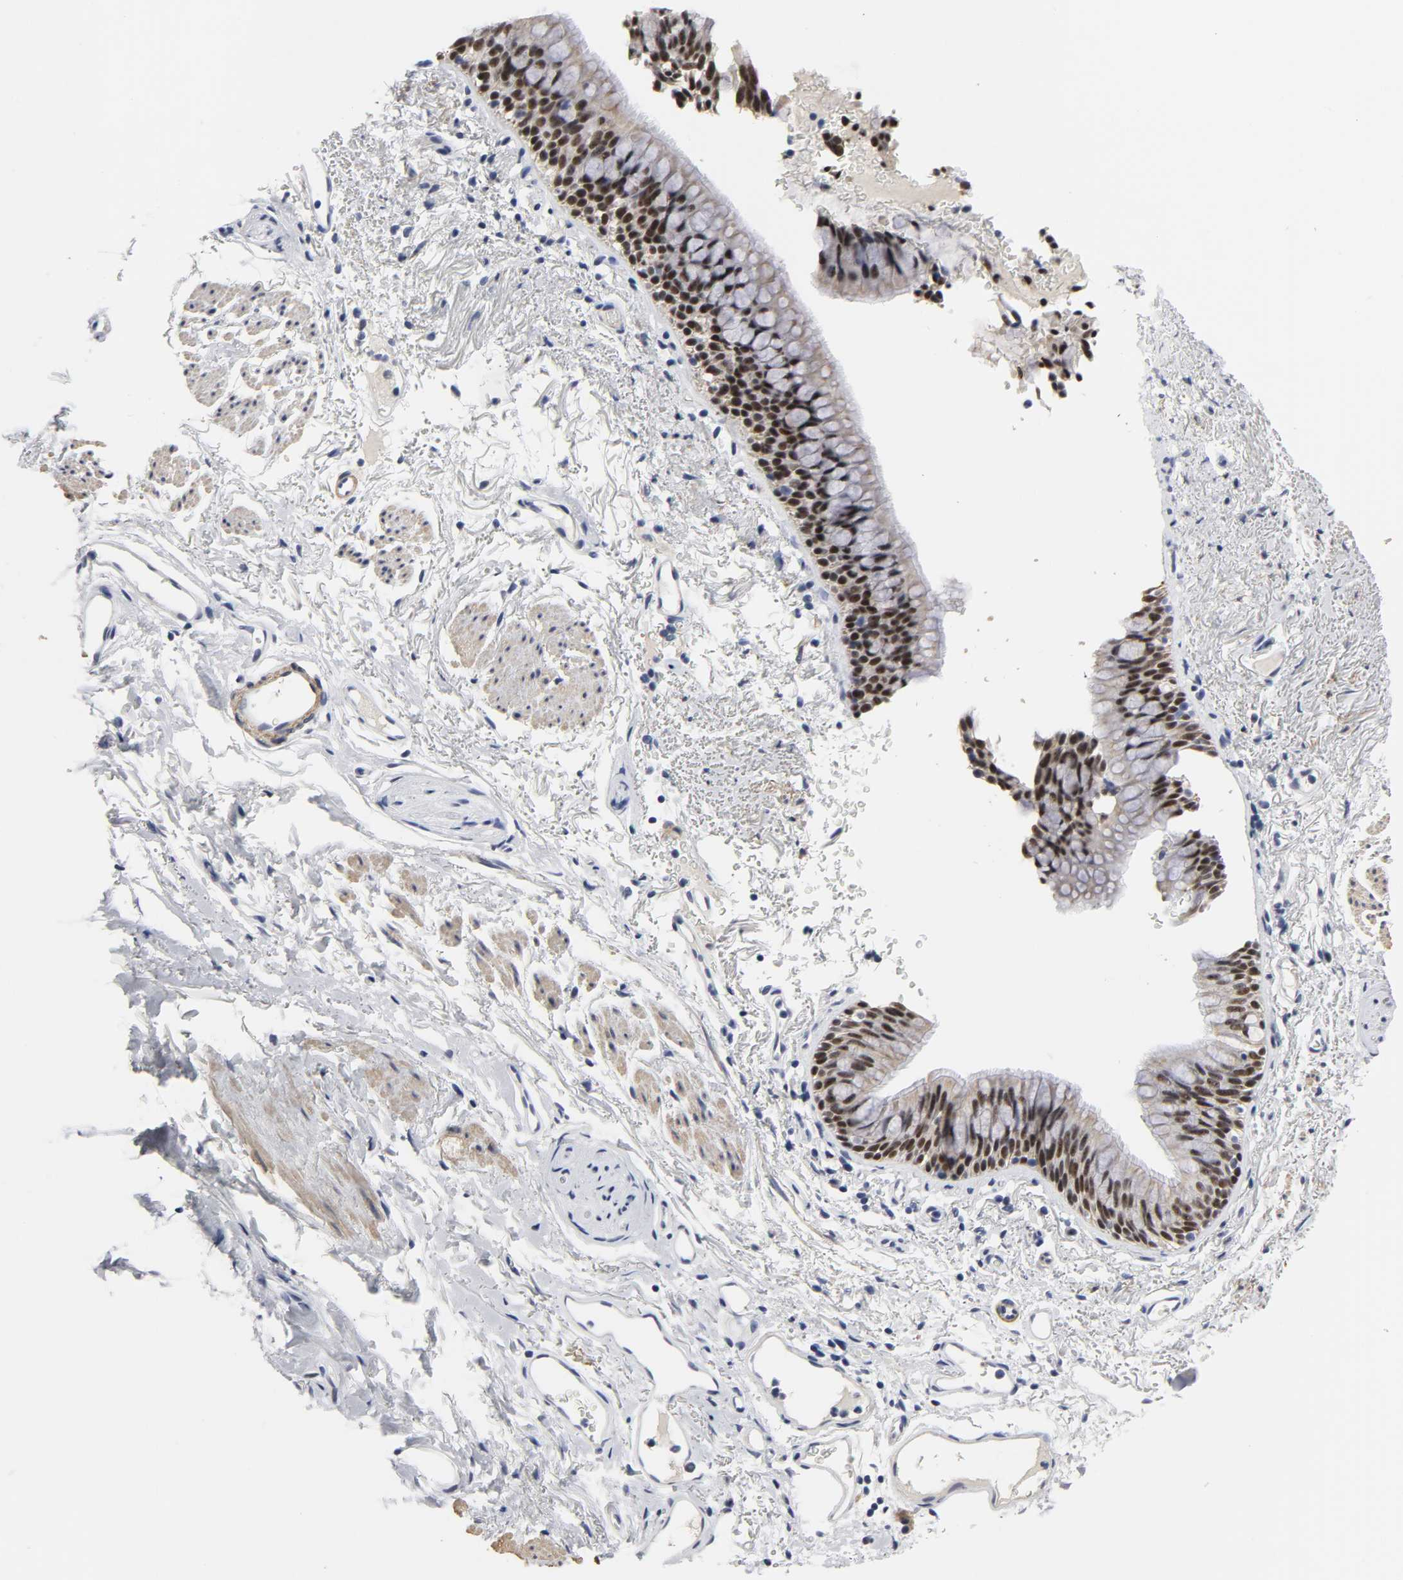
{"staining": {"intensity": "strong", "quantity": ">75%", "location": "nuclear"}, "tissue": "bronchus", "cell_type": "Respiratory epithelial cells", "image_type": "normal", "snomed": [{"axis": "morphology", "description": "Normal tissue, NOS"}, {"axis": "topography", "description": "Bronchus"}], "caption": "This micrograph exhibits unremarkable bronchus stained with IHC to label a protein in brown. The nuclear of respiratory epithelial cells show strong positivity for the protein. Nuclei are counter-stained blue.", "gene": "GRHL2", "patient": {"sex": "female", "age": 73}}